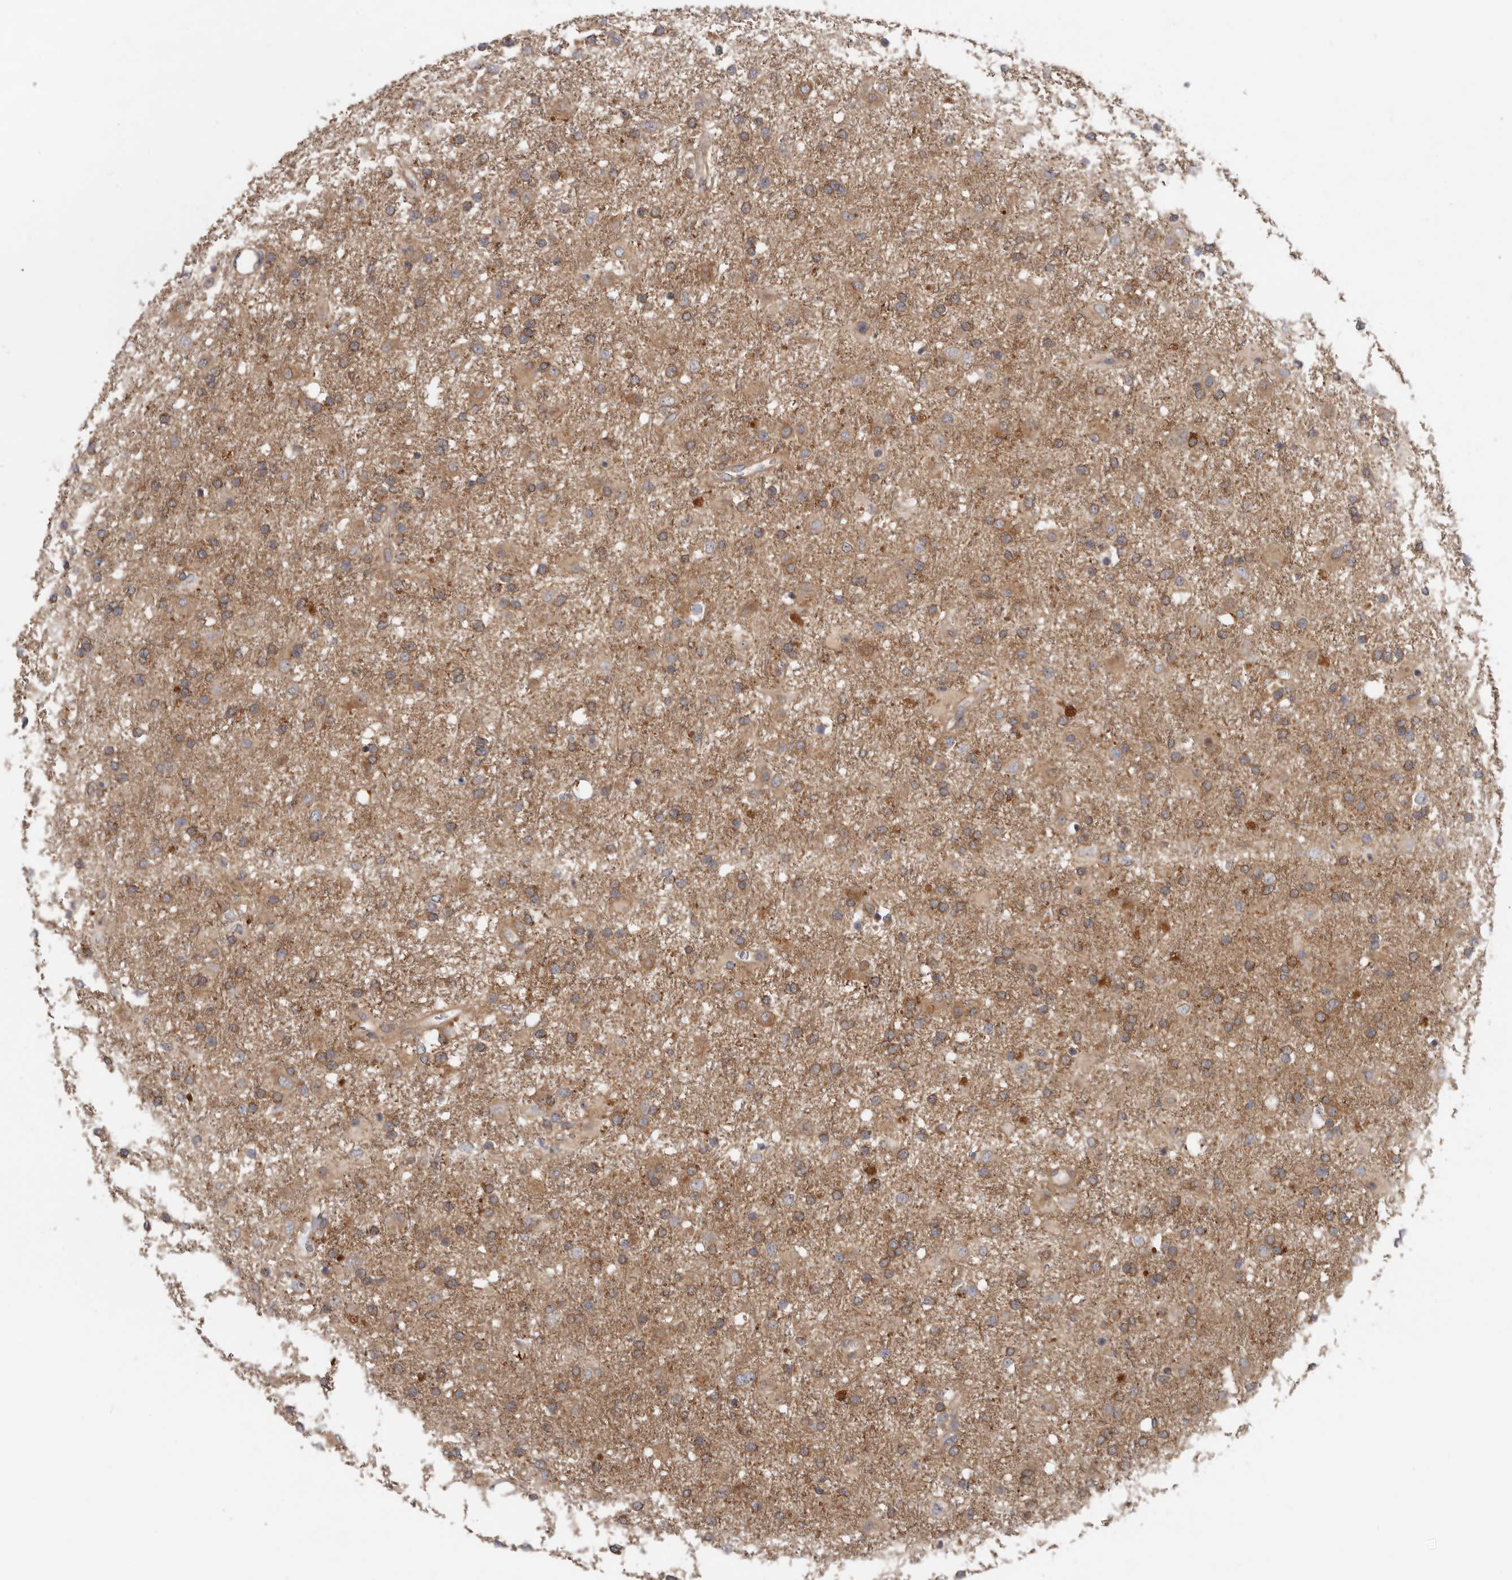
{"staining": {"intensity": "moderate", "quantity": ">75%", "location": "cytoplasmic/membranous"}, "tissue": "glioma", "cell_type": "Tumor cells", "image_type": "cancer", "snomed": [{"axis": "morphology", "description": "Glioma, malignant, Low grade"}, {"axis": "topography", "description": "Brain"}], "caption": "High-magnification brightfield microscopy of malignant glioma (low-grade) stained with DAB (brown) and counterstained with hematoxylin (blue). tumor cells exhibit moderate cytoplasmic/membranous expression is identified in about>75% of cells.", "gene": "HINT3", "patient": {"sex": "male", "age": 65}}